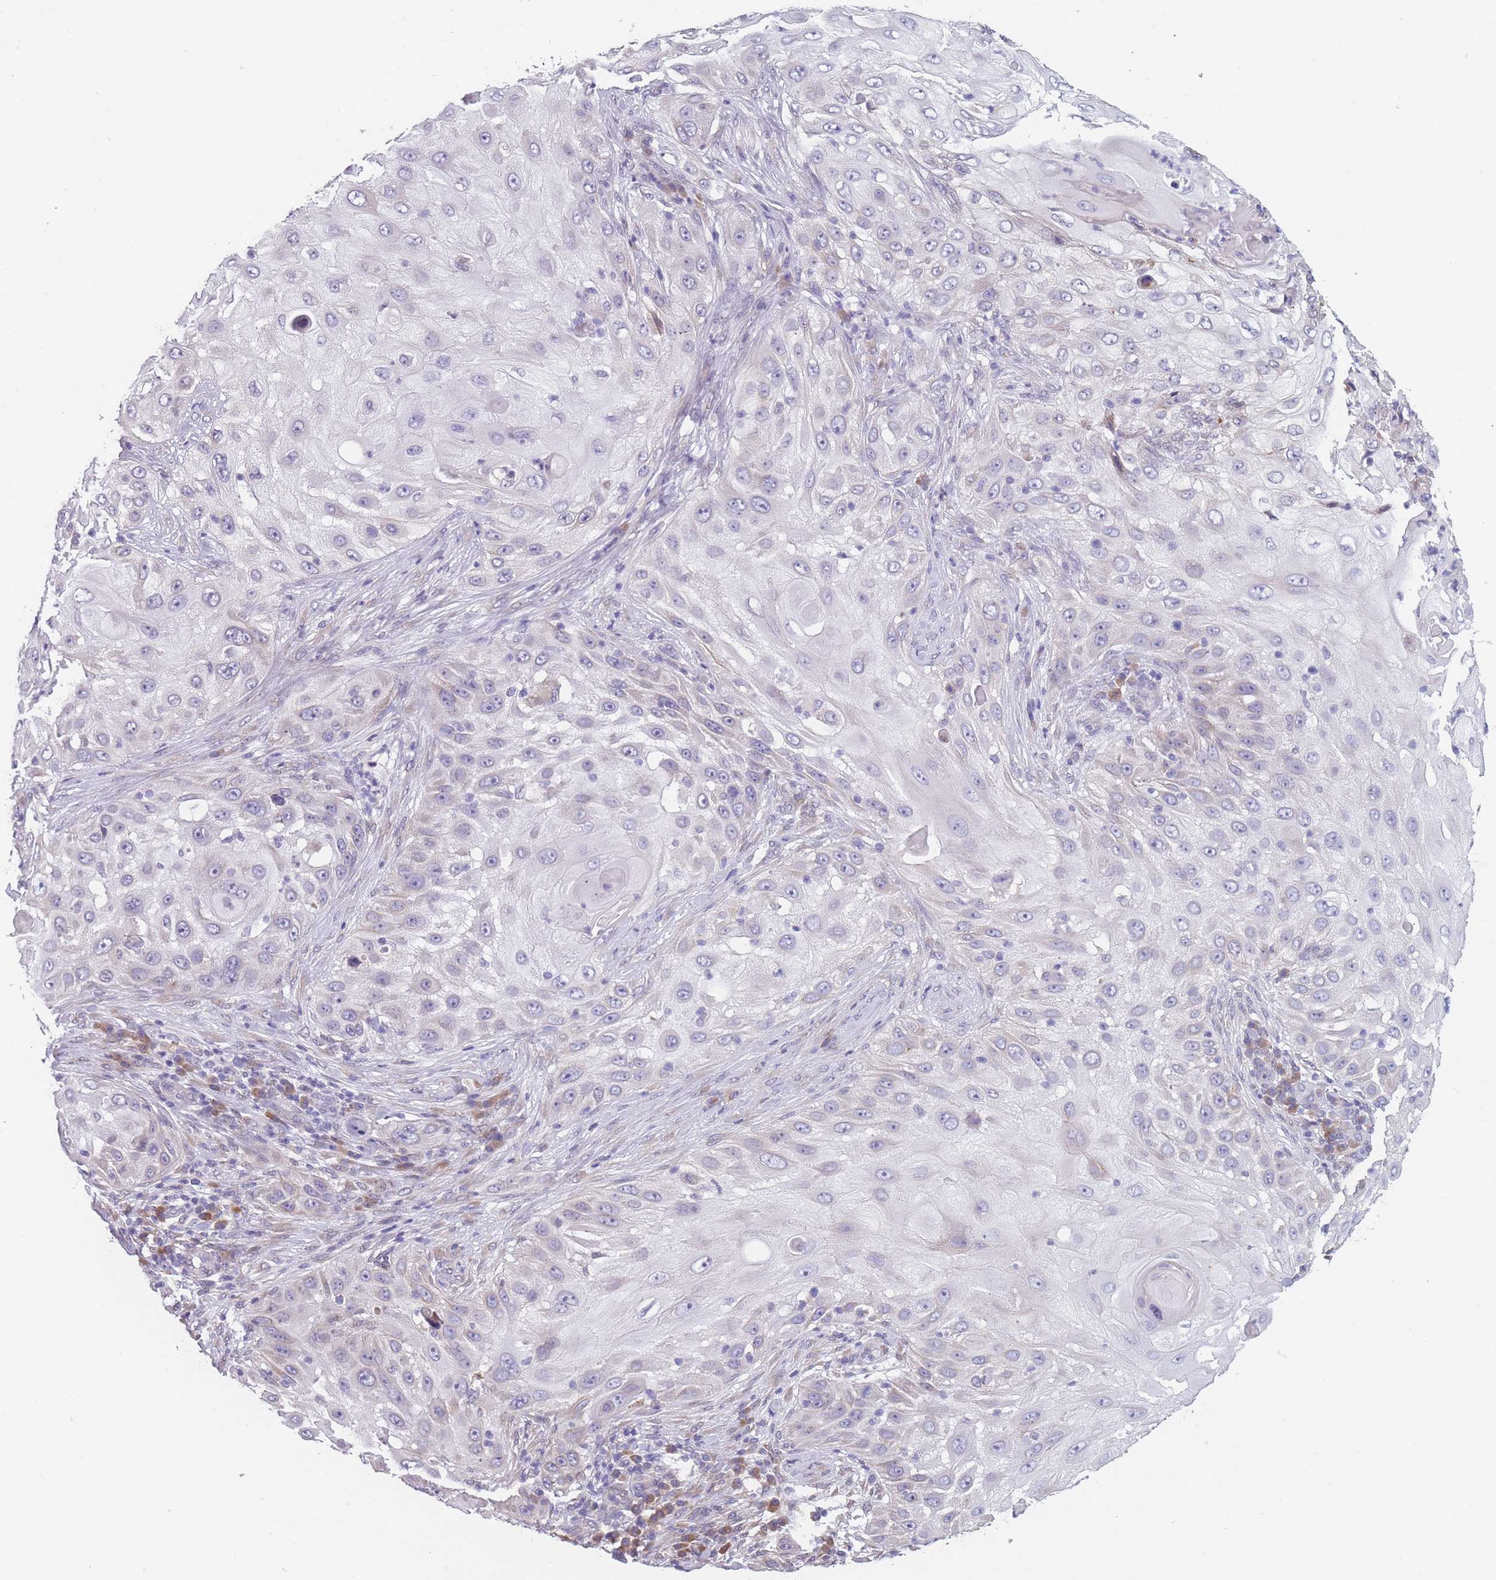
{"staining": {"intensity": "negative", "quantity": "none", "location": "none"}, "tissue": "skin cancer", "cell_type": "Tumor cells", "image_type": "cancer", "snomed": [{"axis": "morphology", "description": "Squamous cell carcinoma, NOS"}, {"axis": "topography", "description": "Skin"}], "caption": "Image shows no protein positivity in tumor cells of skin squamous cell carcinoma tissue.", "gene": "TMED10", "patient": {"sex": "female", "age": 44}}